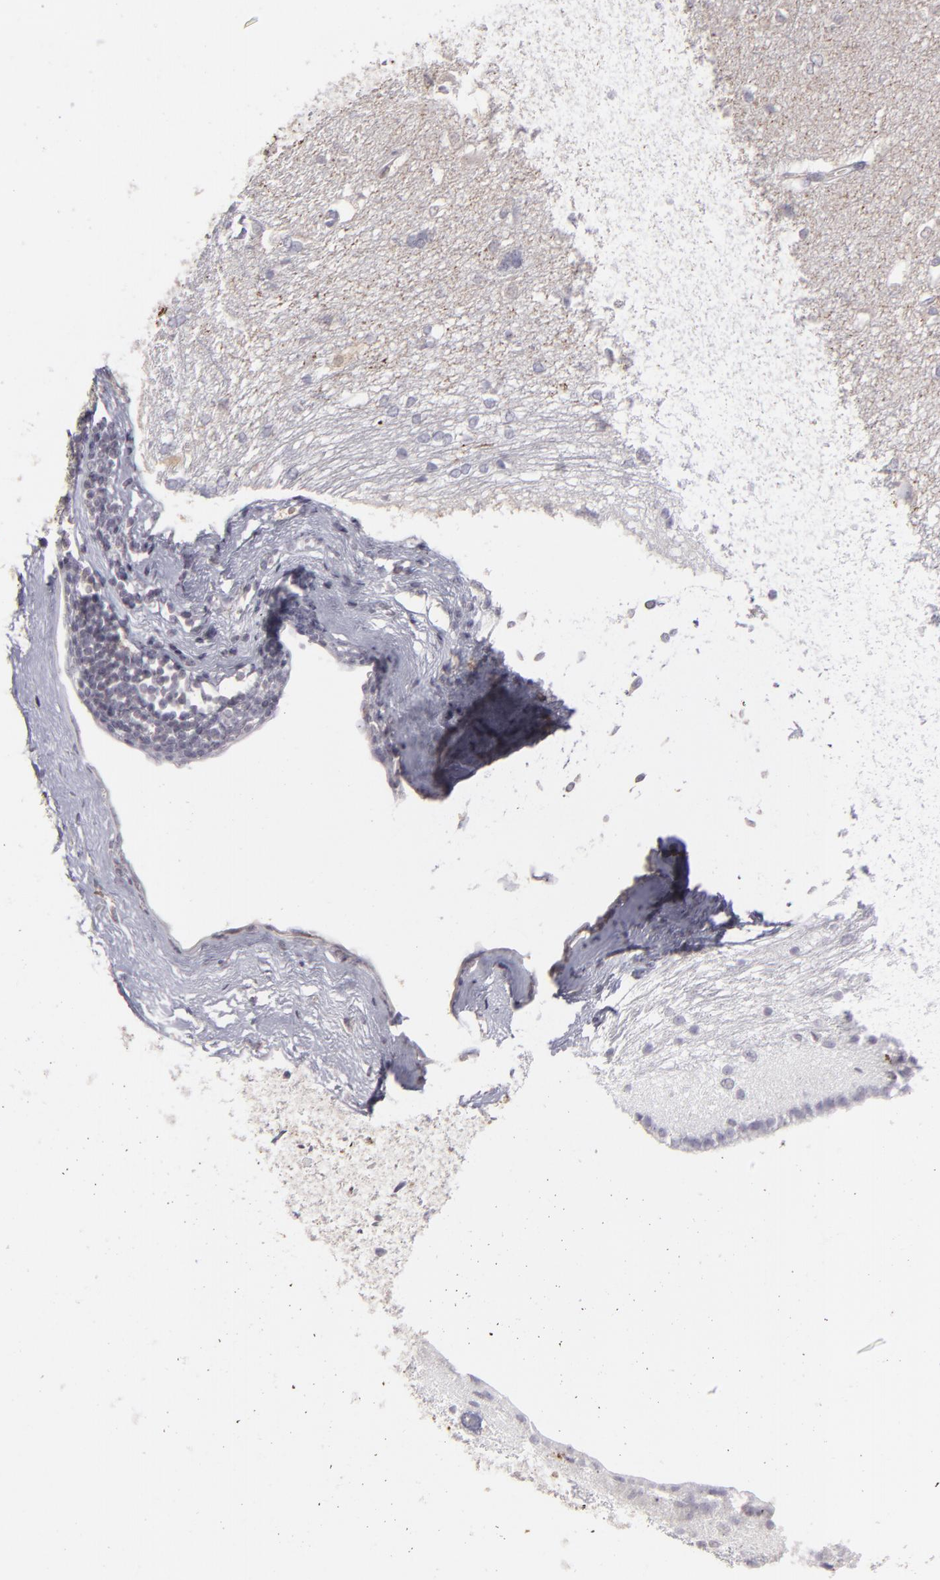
{"staining": {"intensity": "weak", "quantity": "25%-75%", "location": "cytoplasmic/membranous"}, "tissue": "caudate", "cell_type": "Glial cells", "image_type": "normal", "snomed": [{"axis": "morphology", "description": "Normal tissue, NOS"}, {"axis": "topography", "description": "Lateral ventricle wall"}], "caption": "Caudate stained with DAB (3,3'-diaminobenzidine) immunohistochemistry (IHC) displays low levels of weak cytoplasmic/membranous expression in about 25%-75% of glial cells.", "gene": "SEMA3G", "patient": {"sex": "female", "age": 19}}